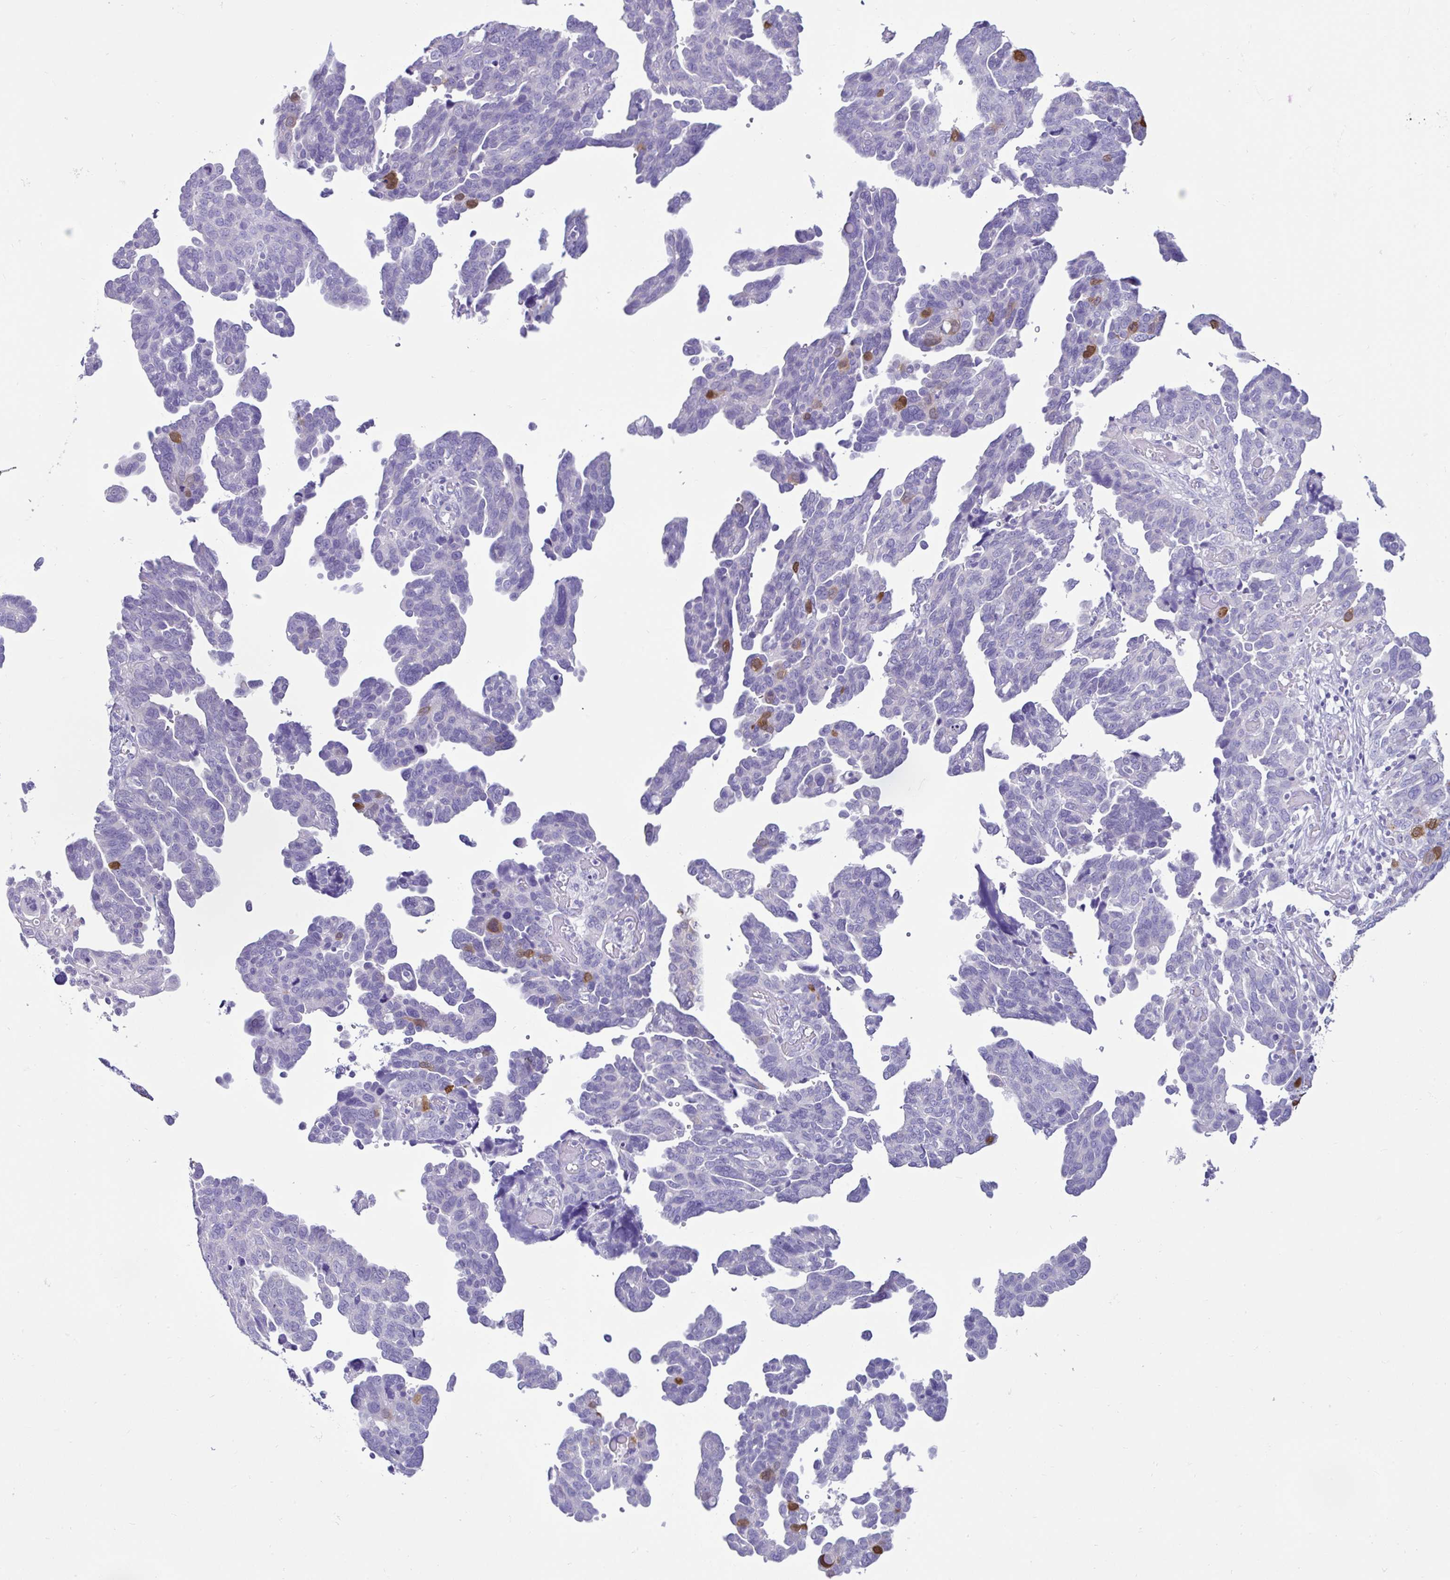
{"staining": {"intensity": "moderate", "quantity": "<25%", "location": "cytoplasmic/membranous,nuclear"}, "tissue": "ovarian cancer", "cell_type": "Tumor cells", "image_type": "cancer", "snomed": [{"axis": "morphology", "description": "Cystadenocarcinoma, serous, NOS"}, {"axis": "topography", "description": "Ovary"}], "caption": "The histopathology image reveals immunohistochemical staining of ovarian cancer (serous cystadenocarcinoma). There is moderate cytoplasmic/membranous and nuclear staining is appreciated in about <25% of tumor cells.", "gene": "CYP19A1", "patient": {"sex": "female", "age": 64}}